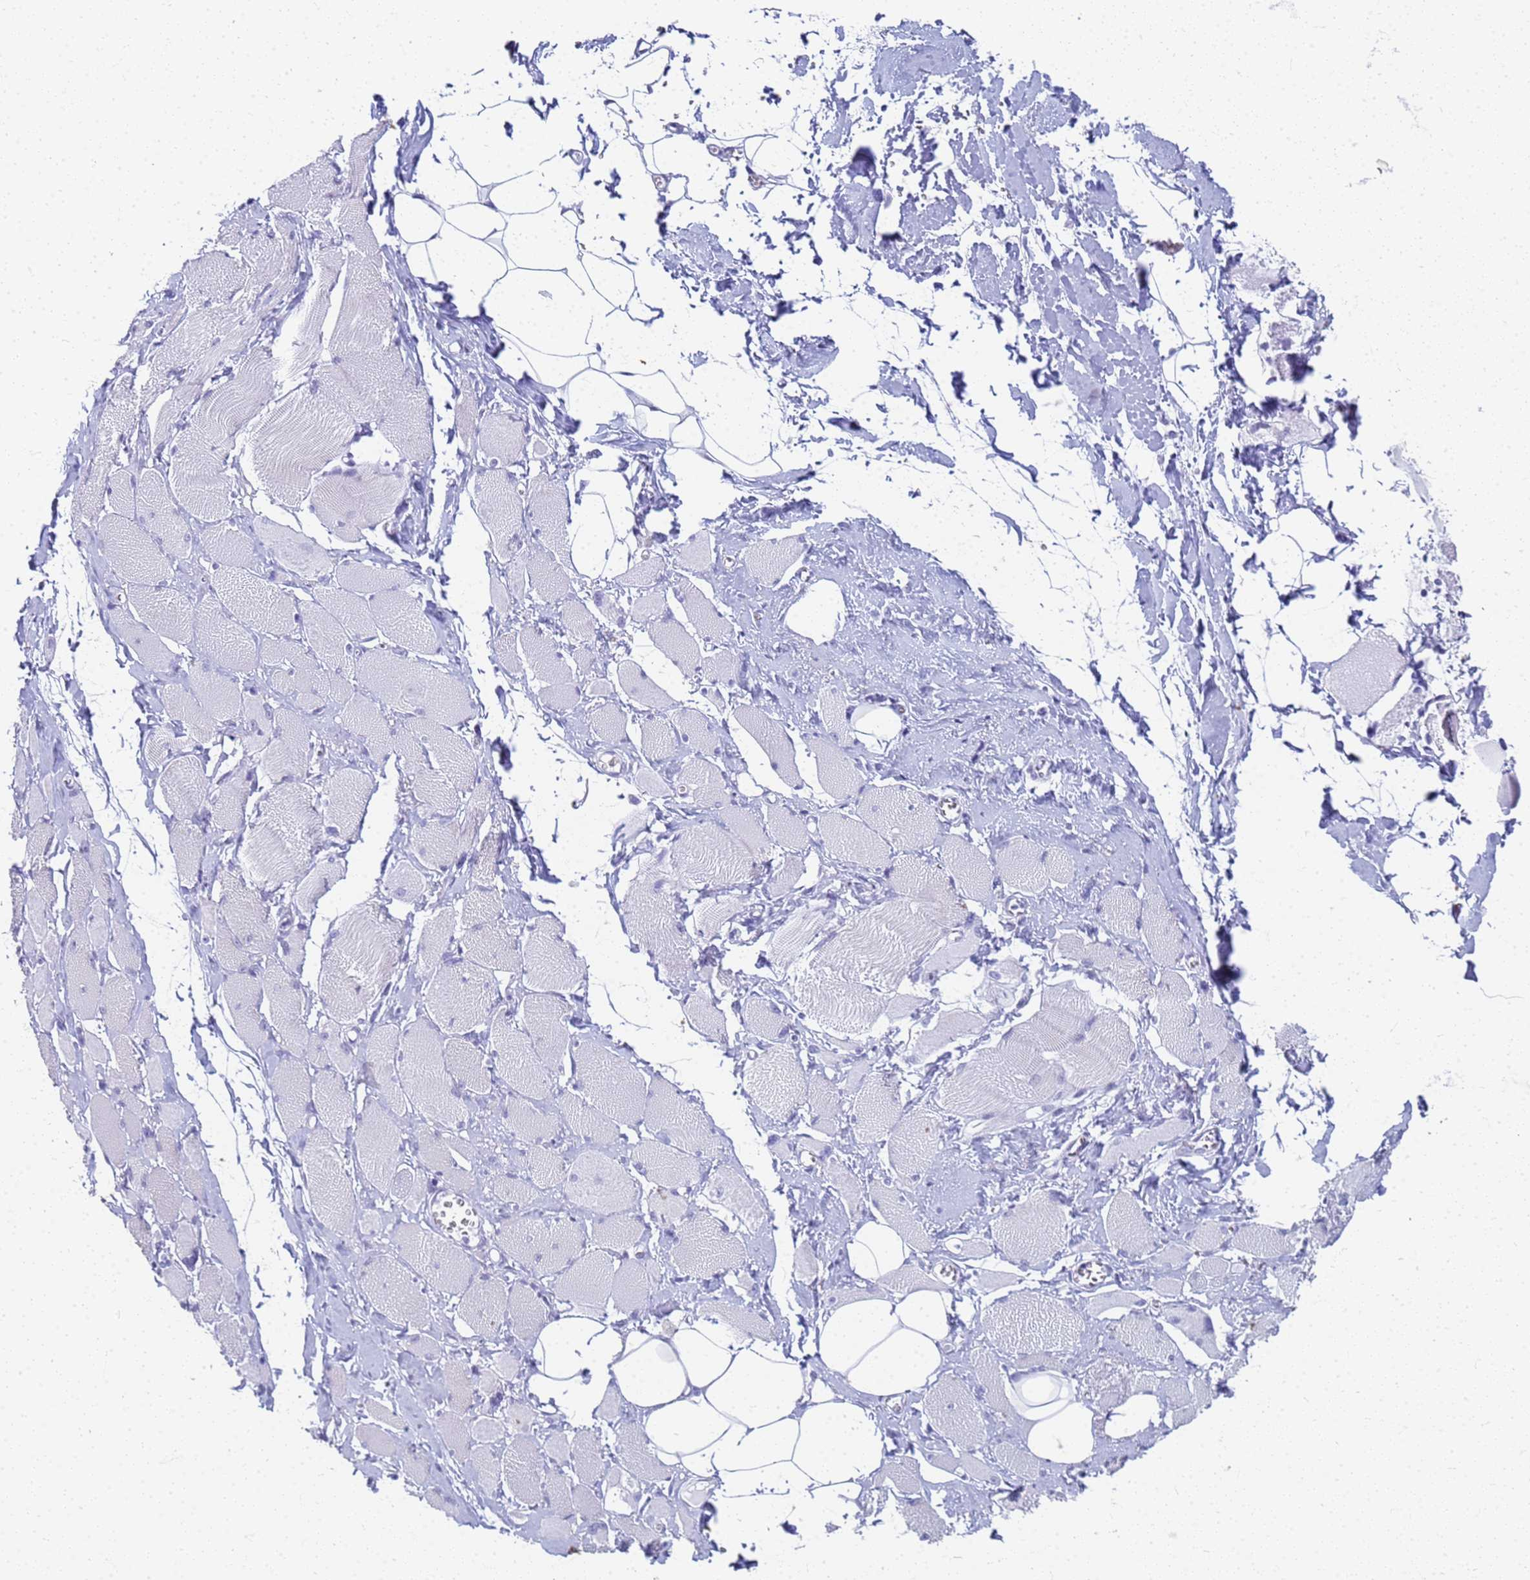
{"staining": {"intensity": "negative", "quantity": "none", "location": "none"}, "tissue": "skeletal muscle", "cell_type": "Myocytes", "image_type": "normal", "snomed": [{"axis": "morphology", "description": "Normal tissue, NOS"}, {"axis": "morphology", "description": "Basal cell carcinoma"}, {"axis": "topography", "description": "Skeletal muscle"}], "caption": "Myocytes show no significant staining in unremarkable skeletal muscle.", "gene": "SLC7A9", "patient": {"sex": "female", "age": 64}}